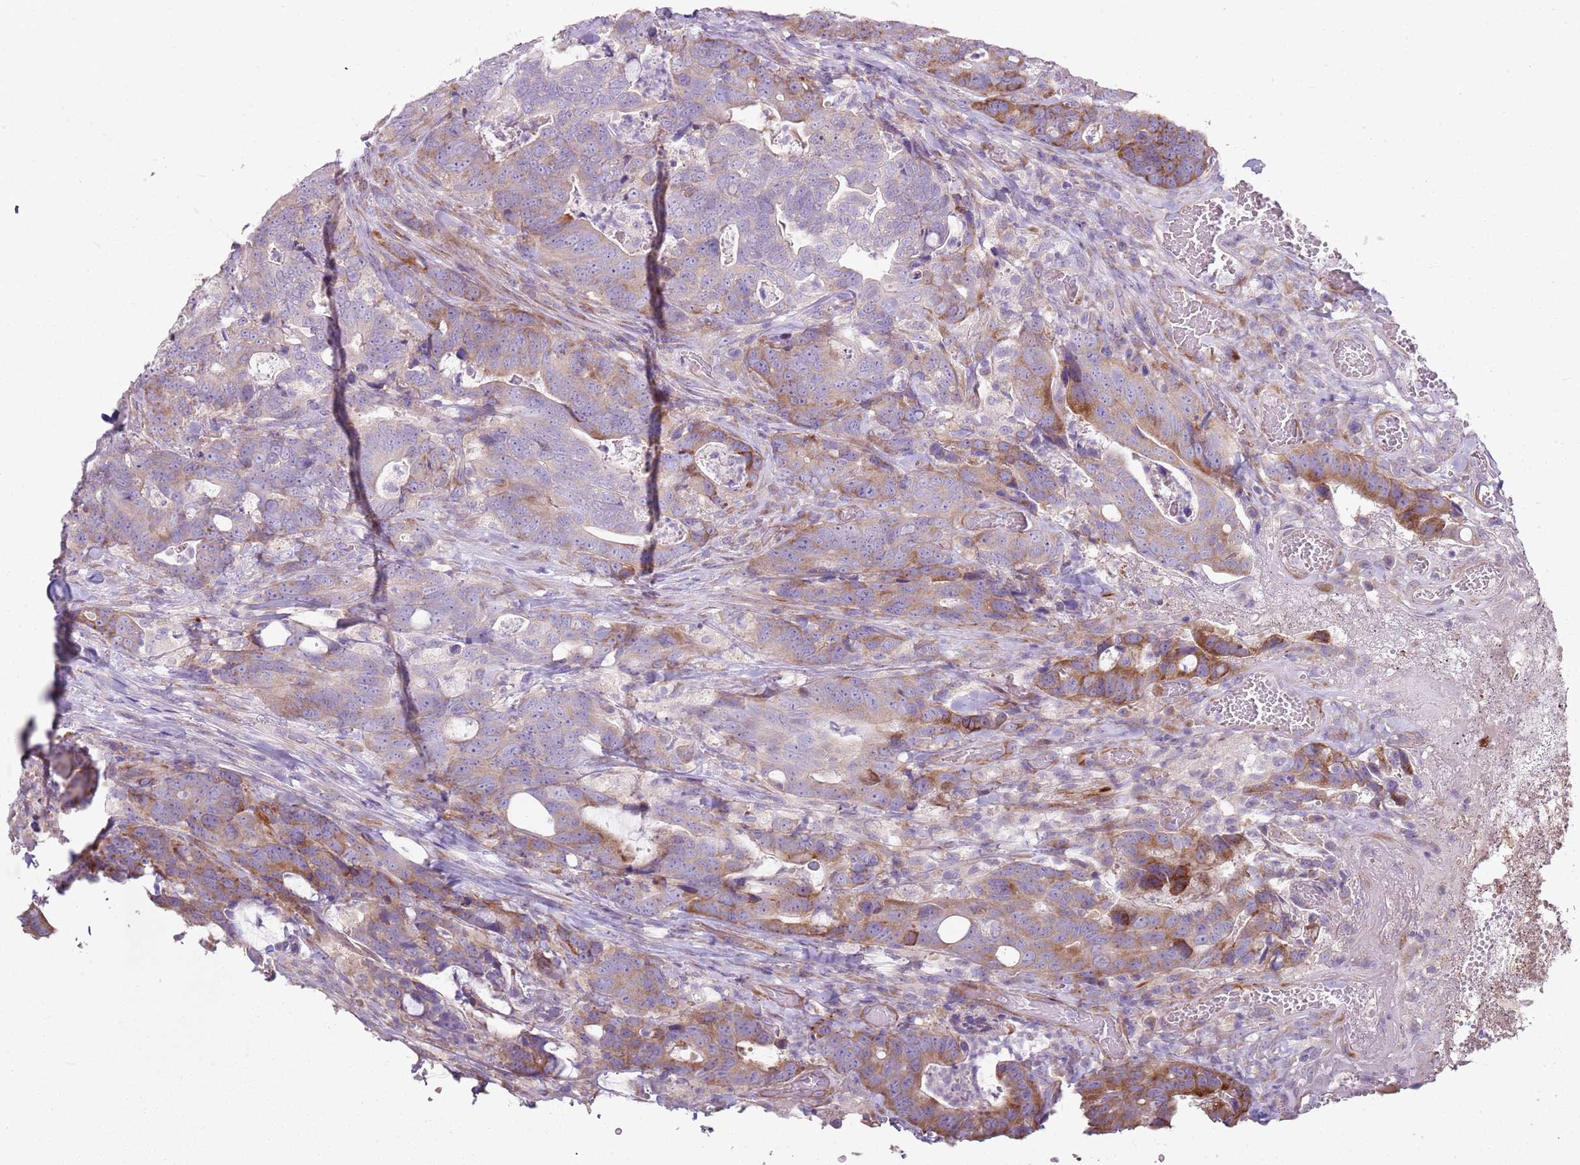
{"staining": {"intensity": "moderate", "quantity": "<25%", "location": "cytoplasmic/membranous"}, "tissue": "colorectal cancer", "cell_type": "Tumor cells", "image_type": "cancer", "snomed": [{"axis": "morphology", "description": "Adenocarcinoma, NOS"}, {"axis": "topography", "description": "Colon"}], "caption": "Protein staining of colorectal cancer tissue demonstrates moderate cytoplasmic/membranous positivity in about <25% of tumor cells.", "gene": "ZNF583", "patient": {"sex": "female", "age": 82}}